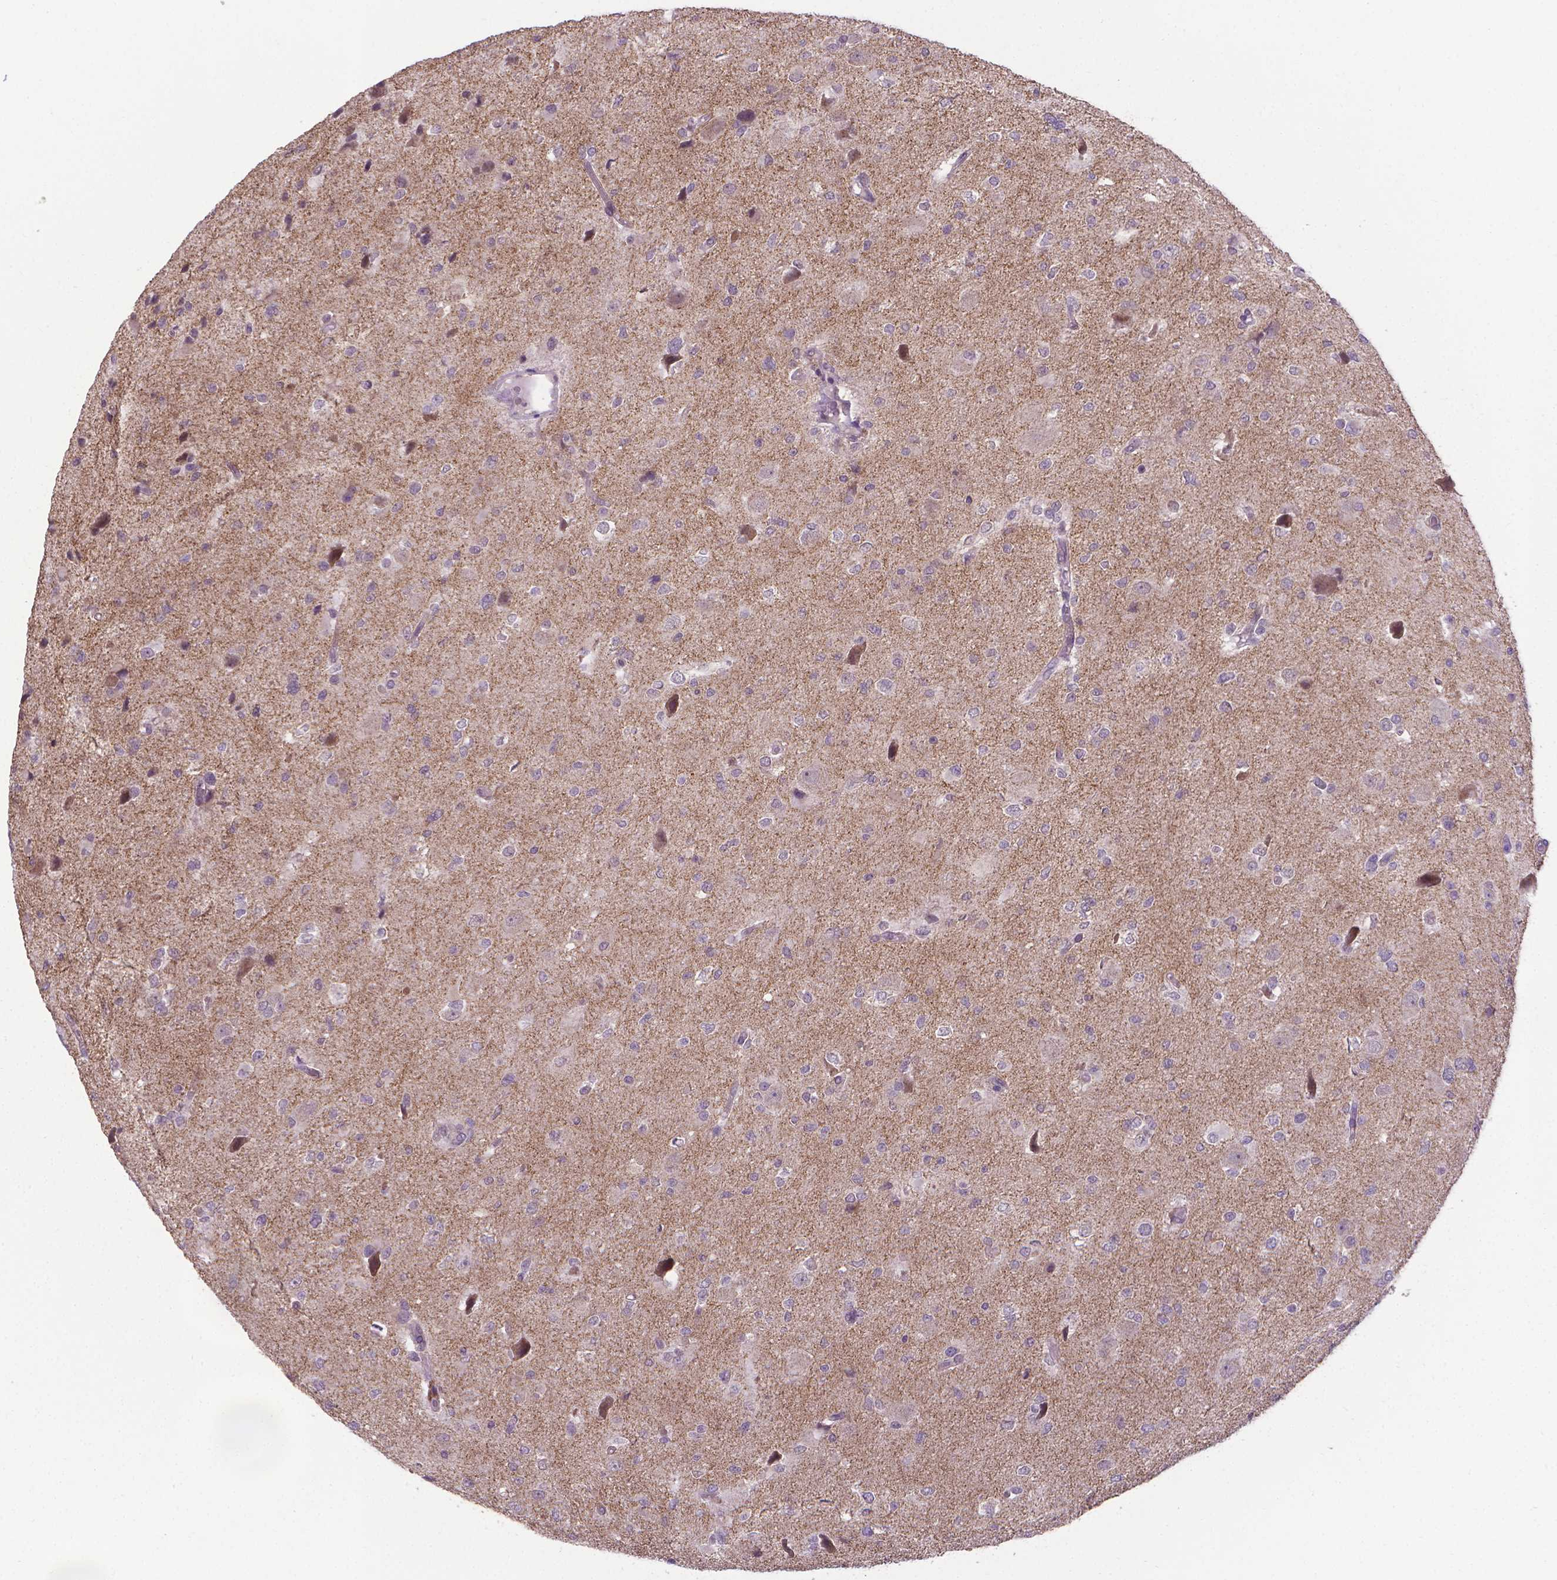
{"staining": {"intensity": "negative", "quantity": "none", "location": "none"}, "tissue": "glioma", "cell_type": "Tumor cells", "image_type": "cancer", "snomed": [{"axis": "morphology", "description": "Glioma, malignant, Low grade"}, {"axis": "topography", "description": "Brain"}], "caption": "Glioma was stained to show a protein in brown. There is no significant positivity in tumor cells.", "gene": "GPR63", "patient": {"sex": "female", "age": 32}}